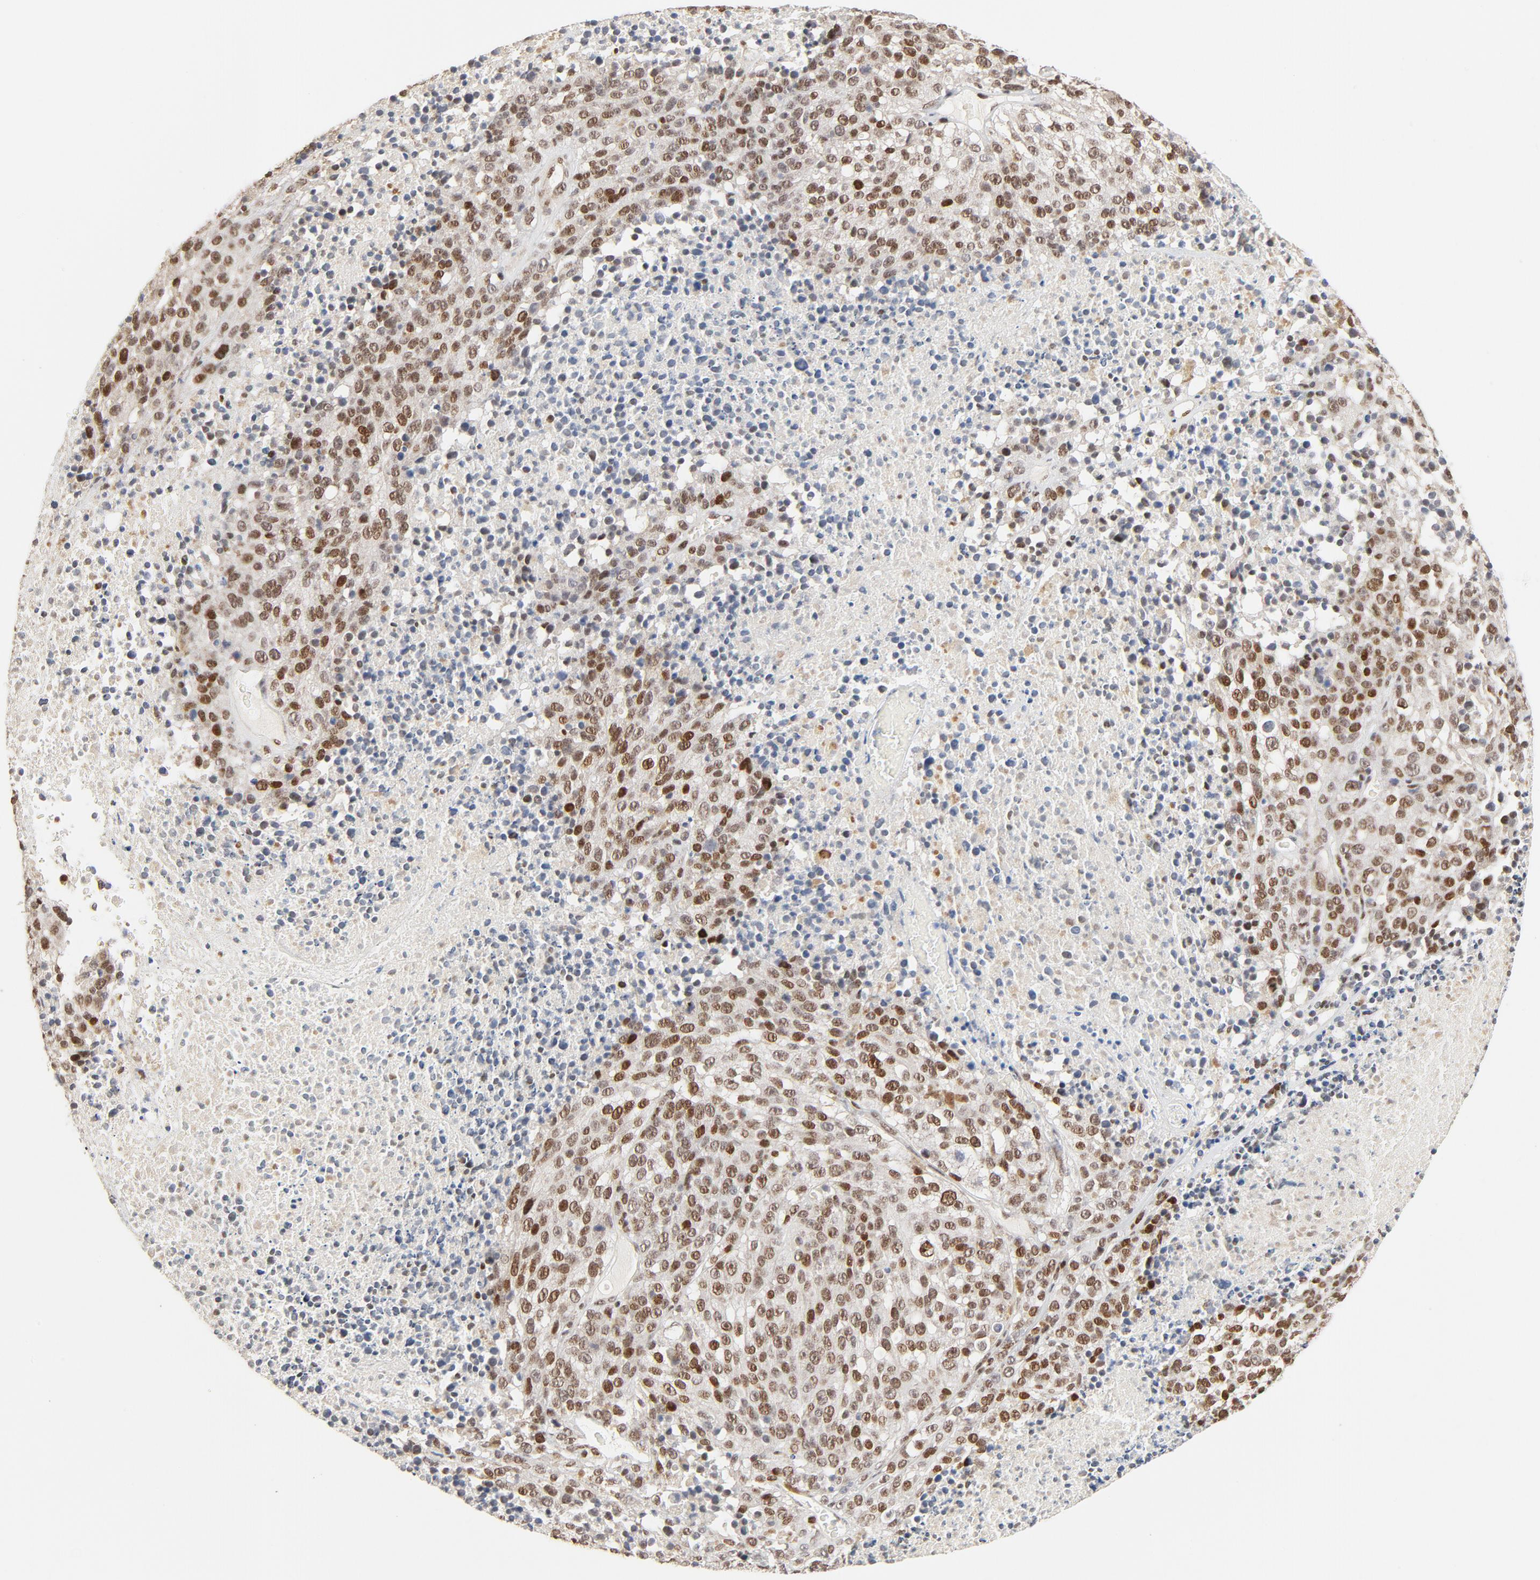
{"staining": {"intensity": "moderate", "quantity": ">75%", "location": "nuclear"}, "tissue": "melanoma", "cell_type": "Tumor cells", "image_type": "cancer", "snomed": [{"axis": "morphology", "description": "Malignant melanoma, Metastatic site"}, {"axis": "topography", "description": "Cerebral cortex"}], "caption": "Immunohistochemical staining of human melanoma demonstrates moderate nuclear protein expression in approximately >75% of tumor cells.", "gene": "GTF2I", "patient": {"sex": "female", "age": 52}}